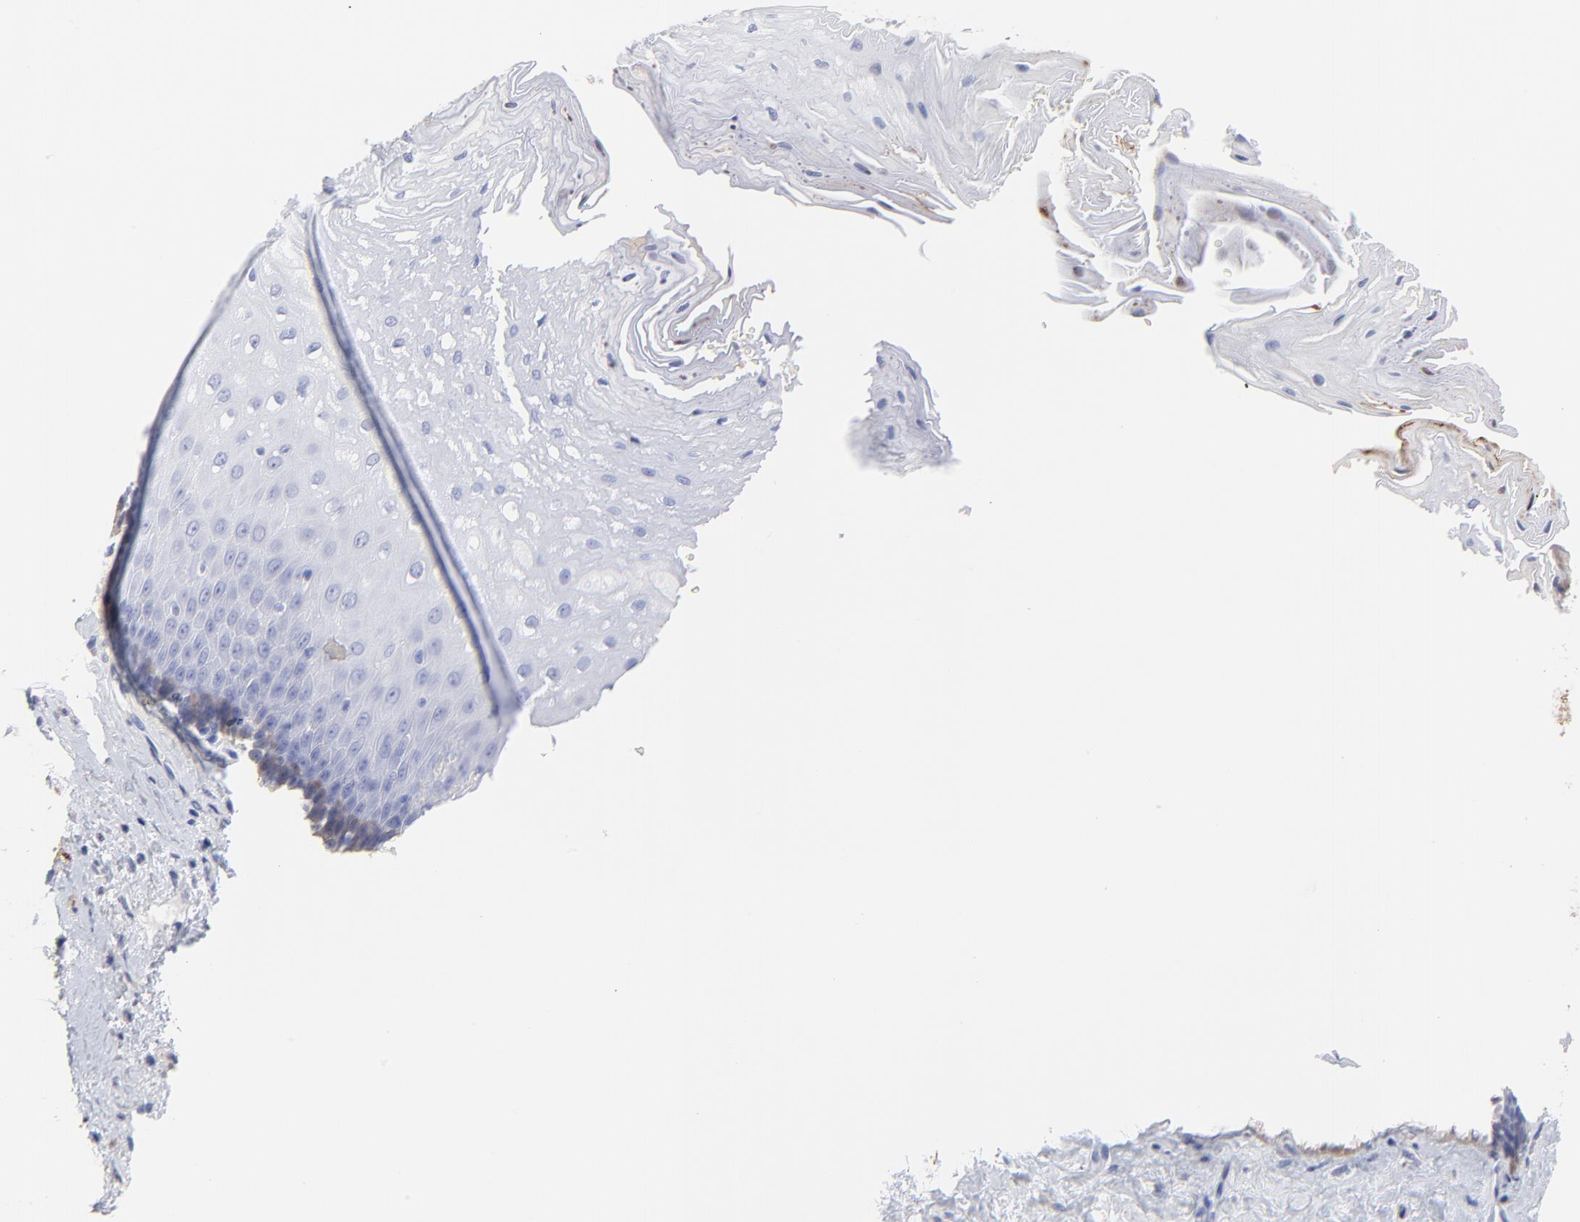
{"staining": {"intensity": "moderate", "quantity": "<25%", "location": "cytoplasmic/membranous"}, "tissue": "esophagus", "cell_type": "Squamous epithelial cells", "image_type": "normal", "snomed": [{"axis": "morphology", "description": "Normal tissue, NOS"}, {"axis": "topography", "description": "Esophagus"}], "caption": "Squamous epithelial cells reveal moderate cytoplasmic/membranous staining in approximately <25% of cells in unremarkable esophagus. The staining was performed using DAB, with brown indicating positive protein expression. Nuclei are stained blue with hematoxylin.", "gene": "SMARCA1", "patient": {"sex": "male", "age": 62}}